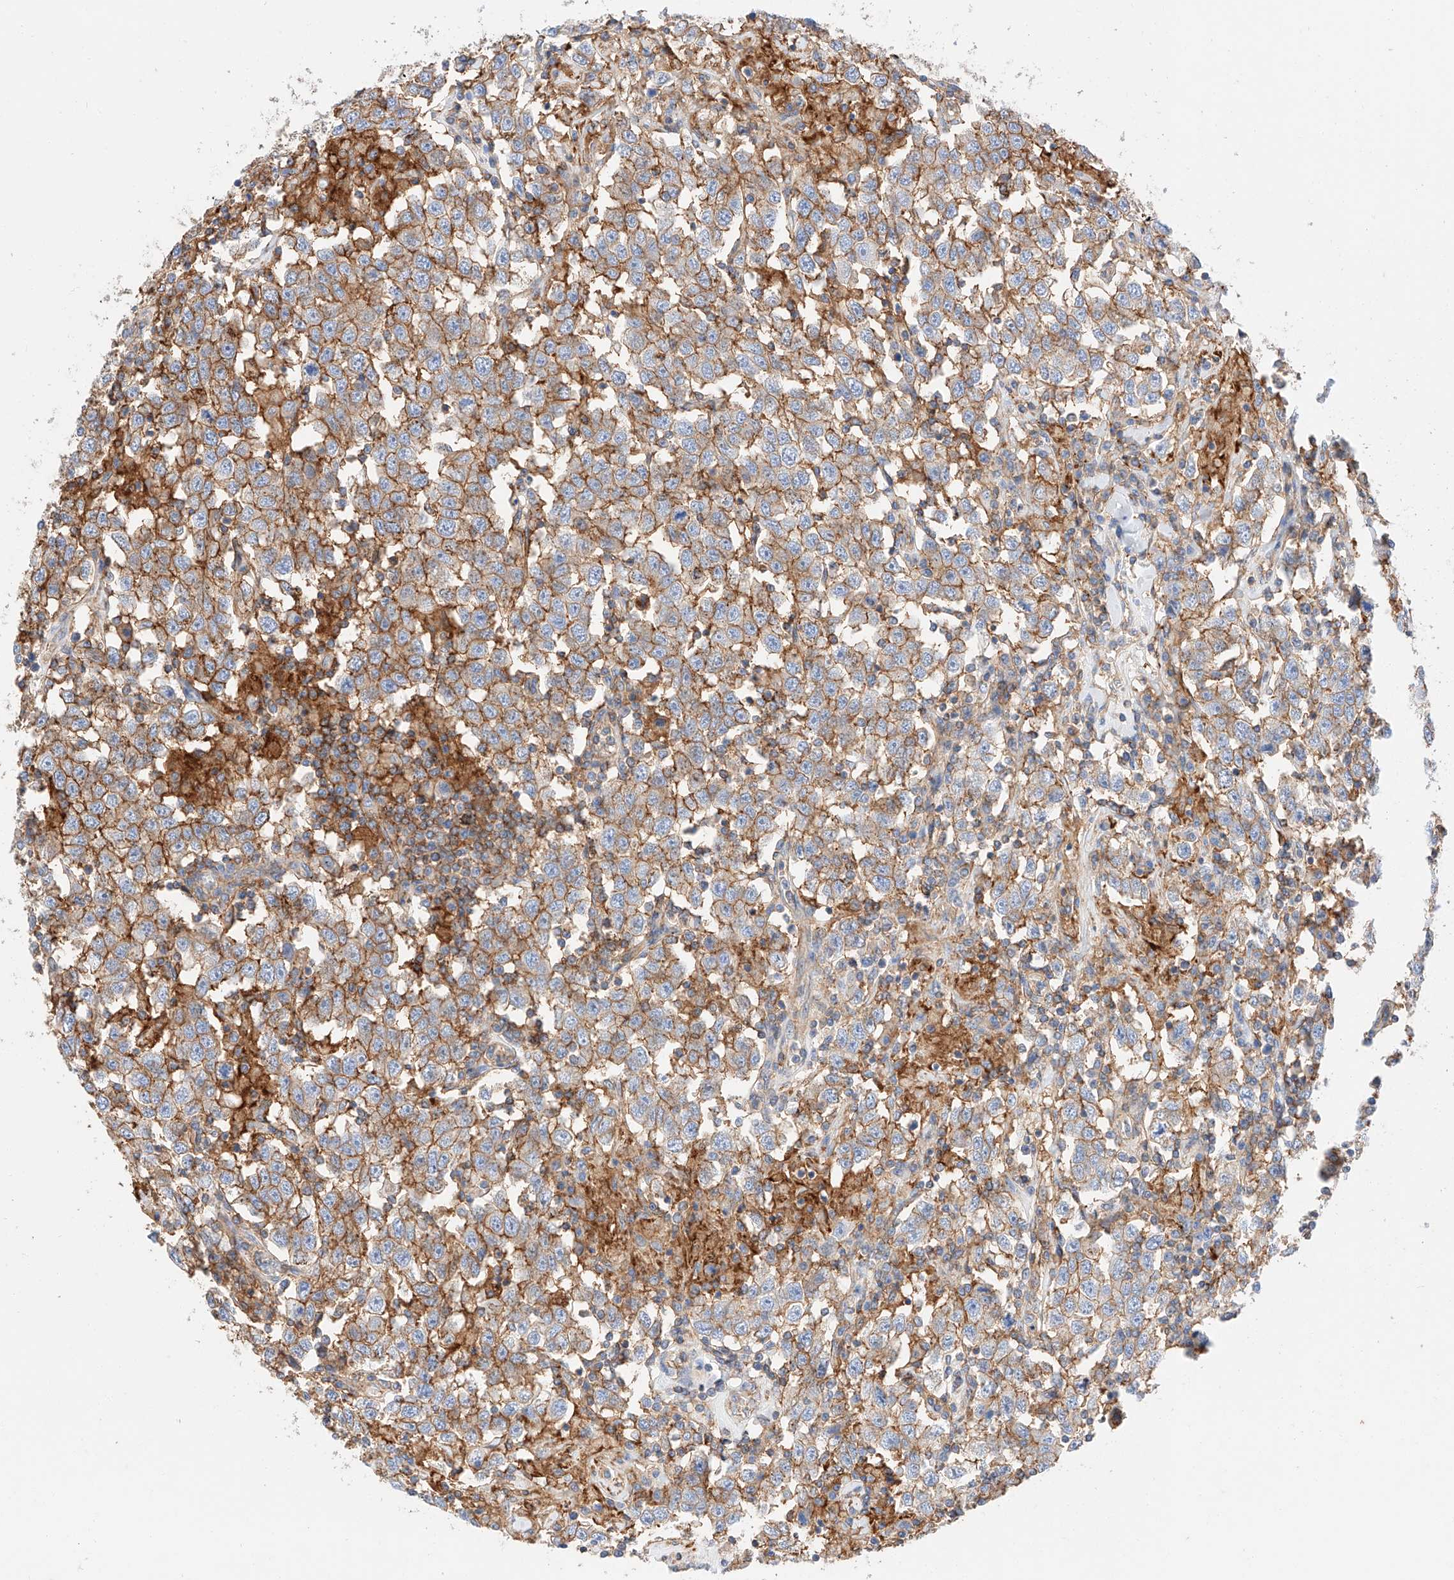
{"staining": {"intensity": "moderate", "quantity": ">75%", "location": "cytoplasmic/membranous"}, "tissue": "testis cancer", "cell_type": "Tumor cells", "image_type": "cancer", "snomed": [{"axis": "morphology", "description": "Seminoma, NOS"}, {"axis": "topography", "description": "Testis"}], "caption": "Immunohistochemical staining of seminoma (testis) shows medium levels of moderate cytoplasmic/membranous protein positivity in about >75% of tumor cells.", "gene": "HAUS4", "patient": {"sex": "male", "age": 41}}